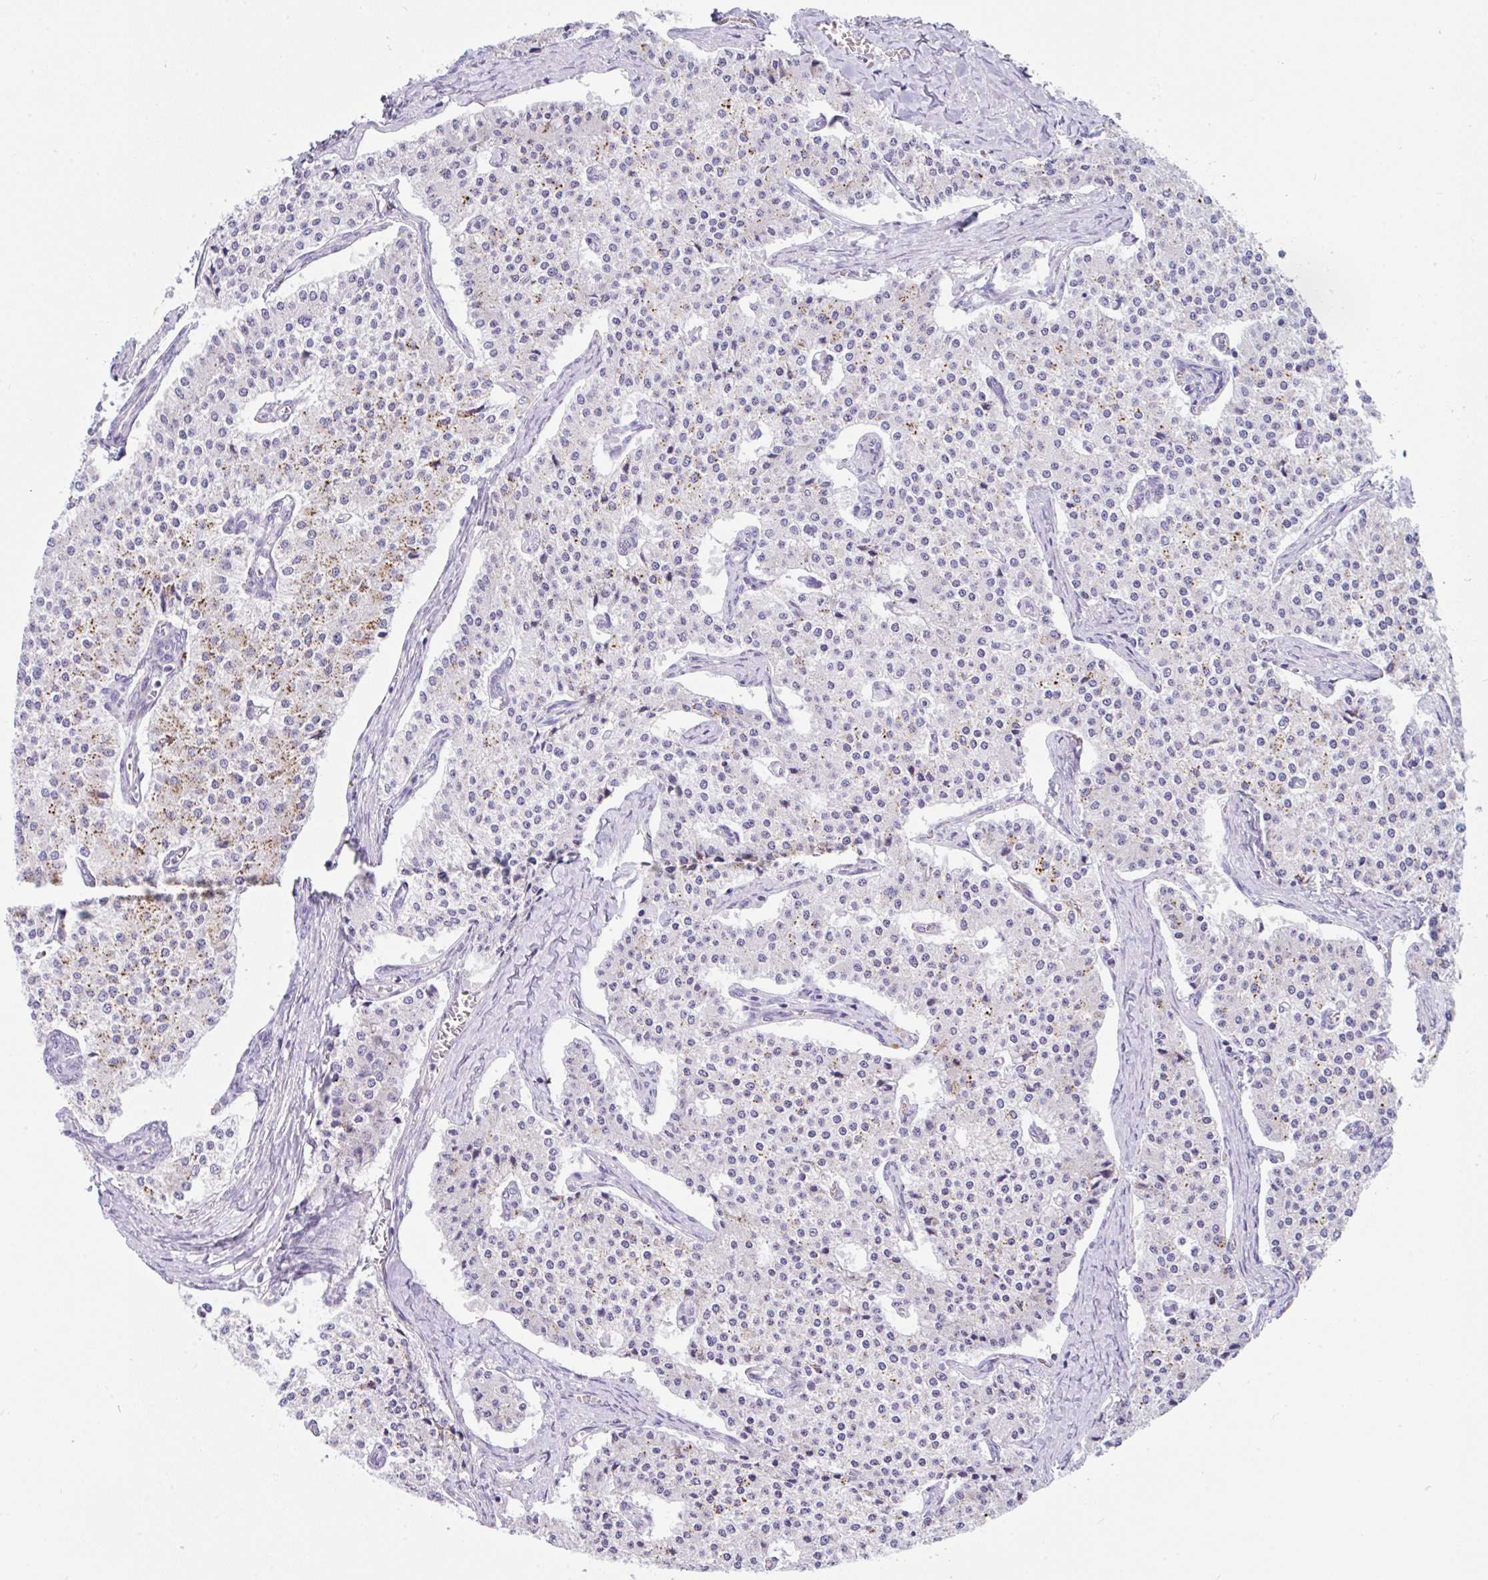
{"staining": {"intensity": "moderate", "quantity": "25%-75%", "location": "cytoplasmic/membranous"}, "tissue": "carcinoid", "cell_type": "Tumor cells", "image_type": "cancer", "snomed": [{"axis": "morphology", "description": "Carcinoid, malignant, NOS"}, {"axis": "topography", "description": "Colon"}], "caption": "Protein expression analysis of human carcinoid (malignant) reveals moderate cytoplasmic/membranous staining in about 25%-75% of tumor cells.", "gene": "NDUFAF8", "patient": {"sex": "female", "age": 52}}